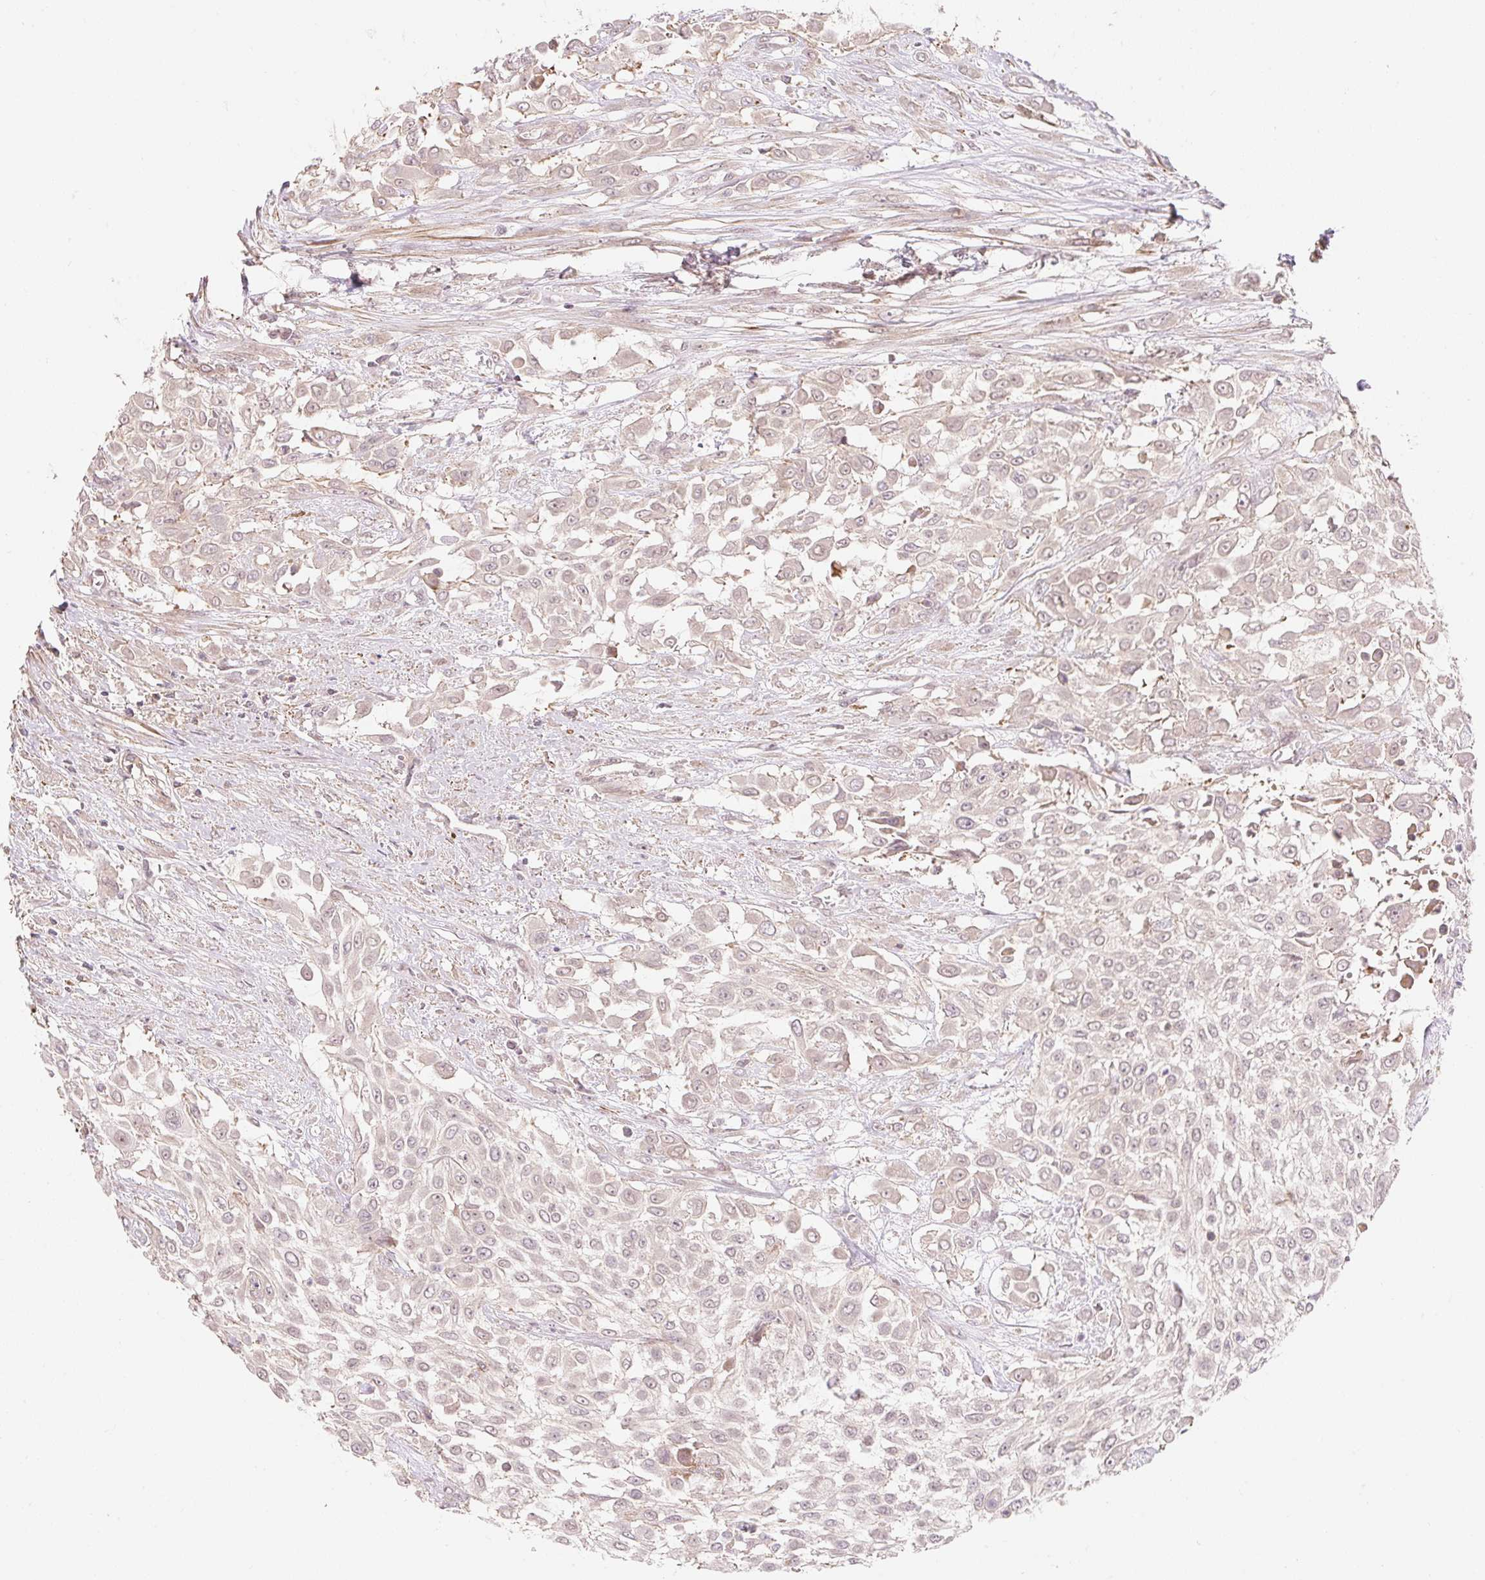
{"staining": {"intensity": "negative", "quantity": "none", "location": "none"}, "tissue": "urothelial cancer", "cell_type": "Tumor cells", "image_type": "cancer", "snomed": [{"axis": "morphology", "description": "Urothelial carcinoma, High grade"}, {"axis": "topography", "description": "Urinary bladder"}], "caption": "The photomicrograph demonstrates no staining of tumor cells in high-grade urothelial carcinoma. (IHC, brightfield microscopy, high magnification).", "gene": "EMC10", "patient": {"sex": "male", "age": 57}}